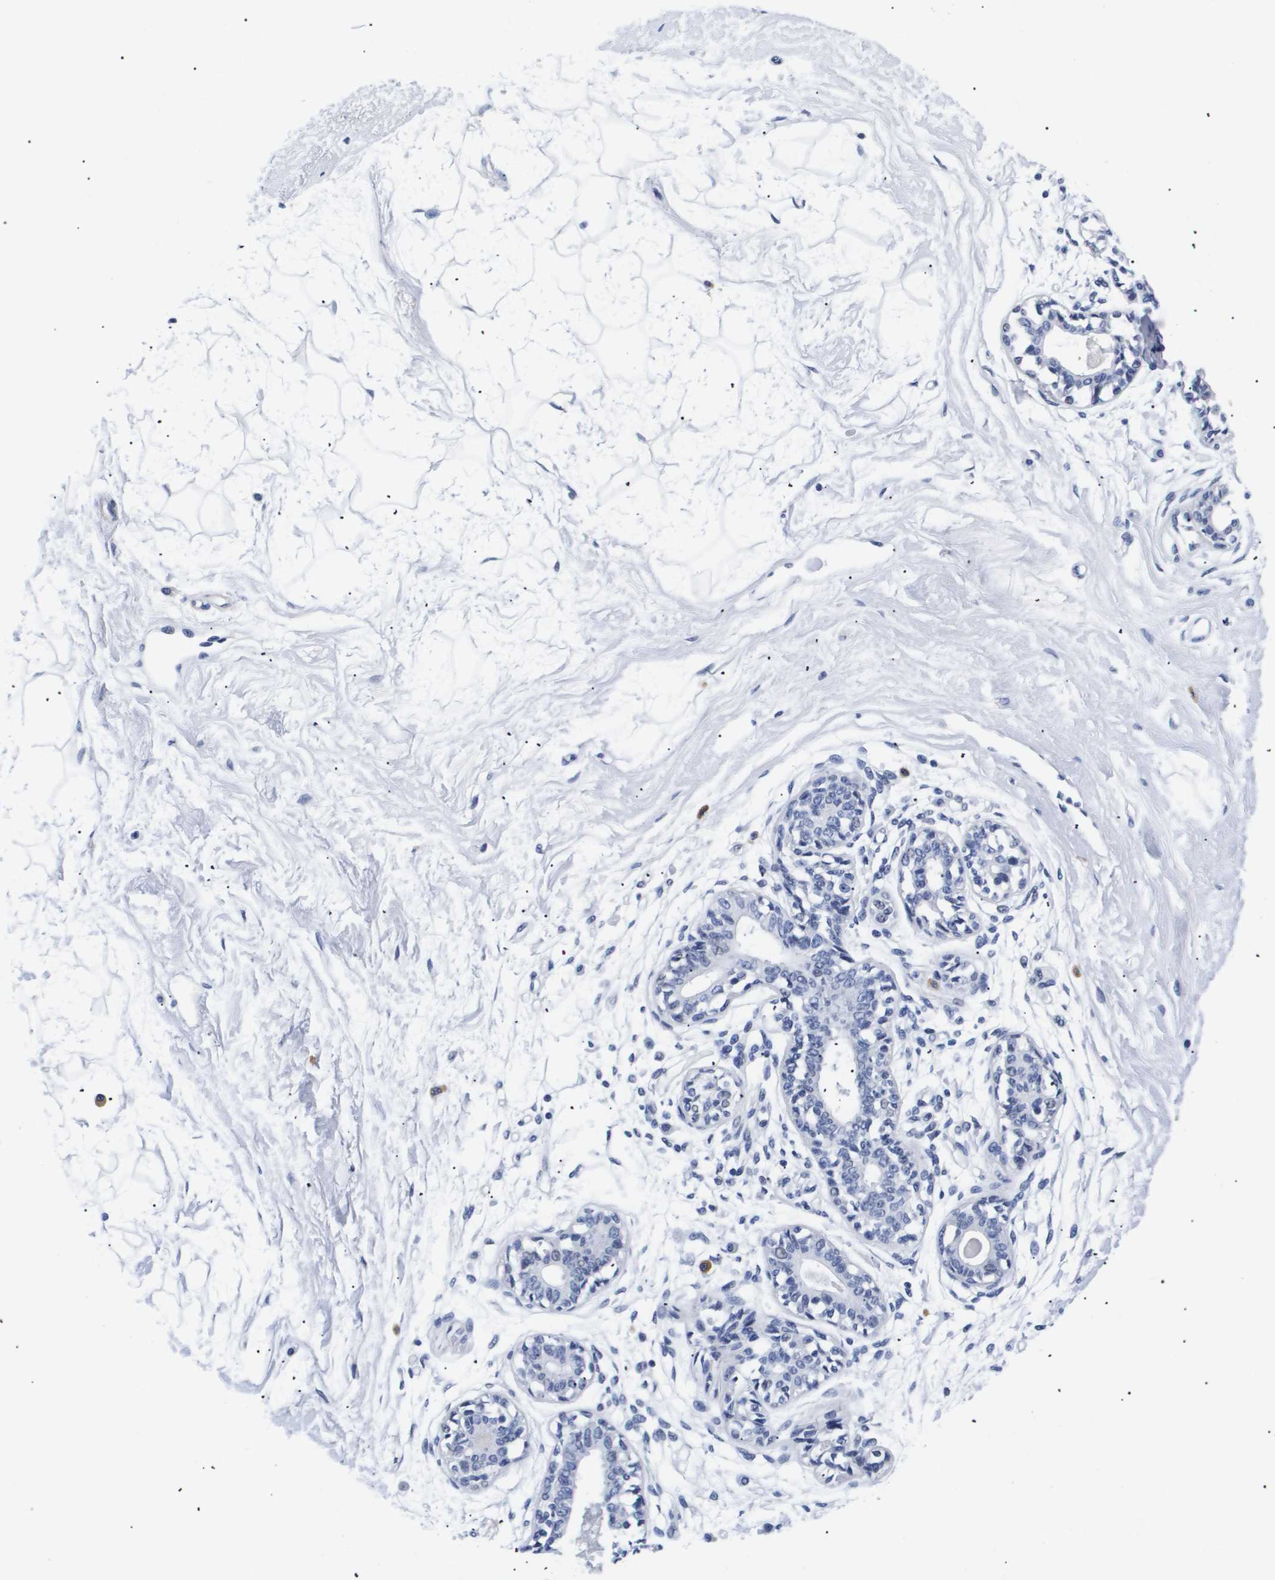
{"staining": {"intensity": "negative", "quantity": "none", "location": "none"}, "tissue": "breast", "cell_type": "Adipocytes", "image_type": "normal", "snomed": [{"axis": "morphology", "description": "Normal tissue, NOS"}, {"axis": "topography", "description": "Breast"}], "caption": "There is no significant positivity in adipocytes of breast. The staining is performed using DAB (3,3'-diaminobenzidine) brown chromogen with nuclei counter-stained in using hematoxylin.", "gene": "SHD", "patient": {"sex": "female", "age": 45}}